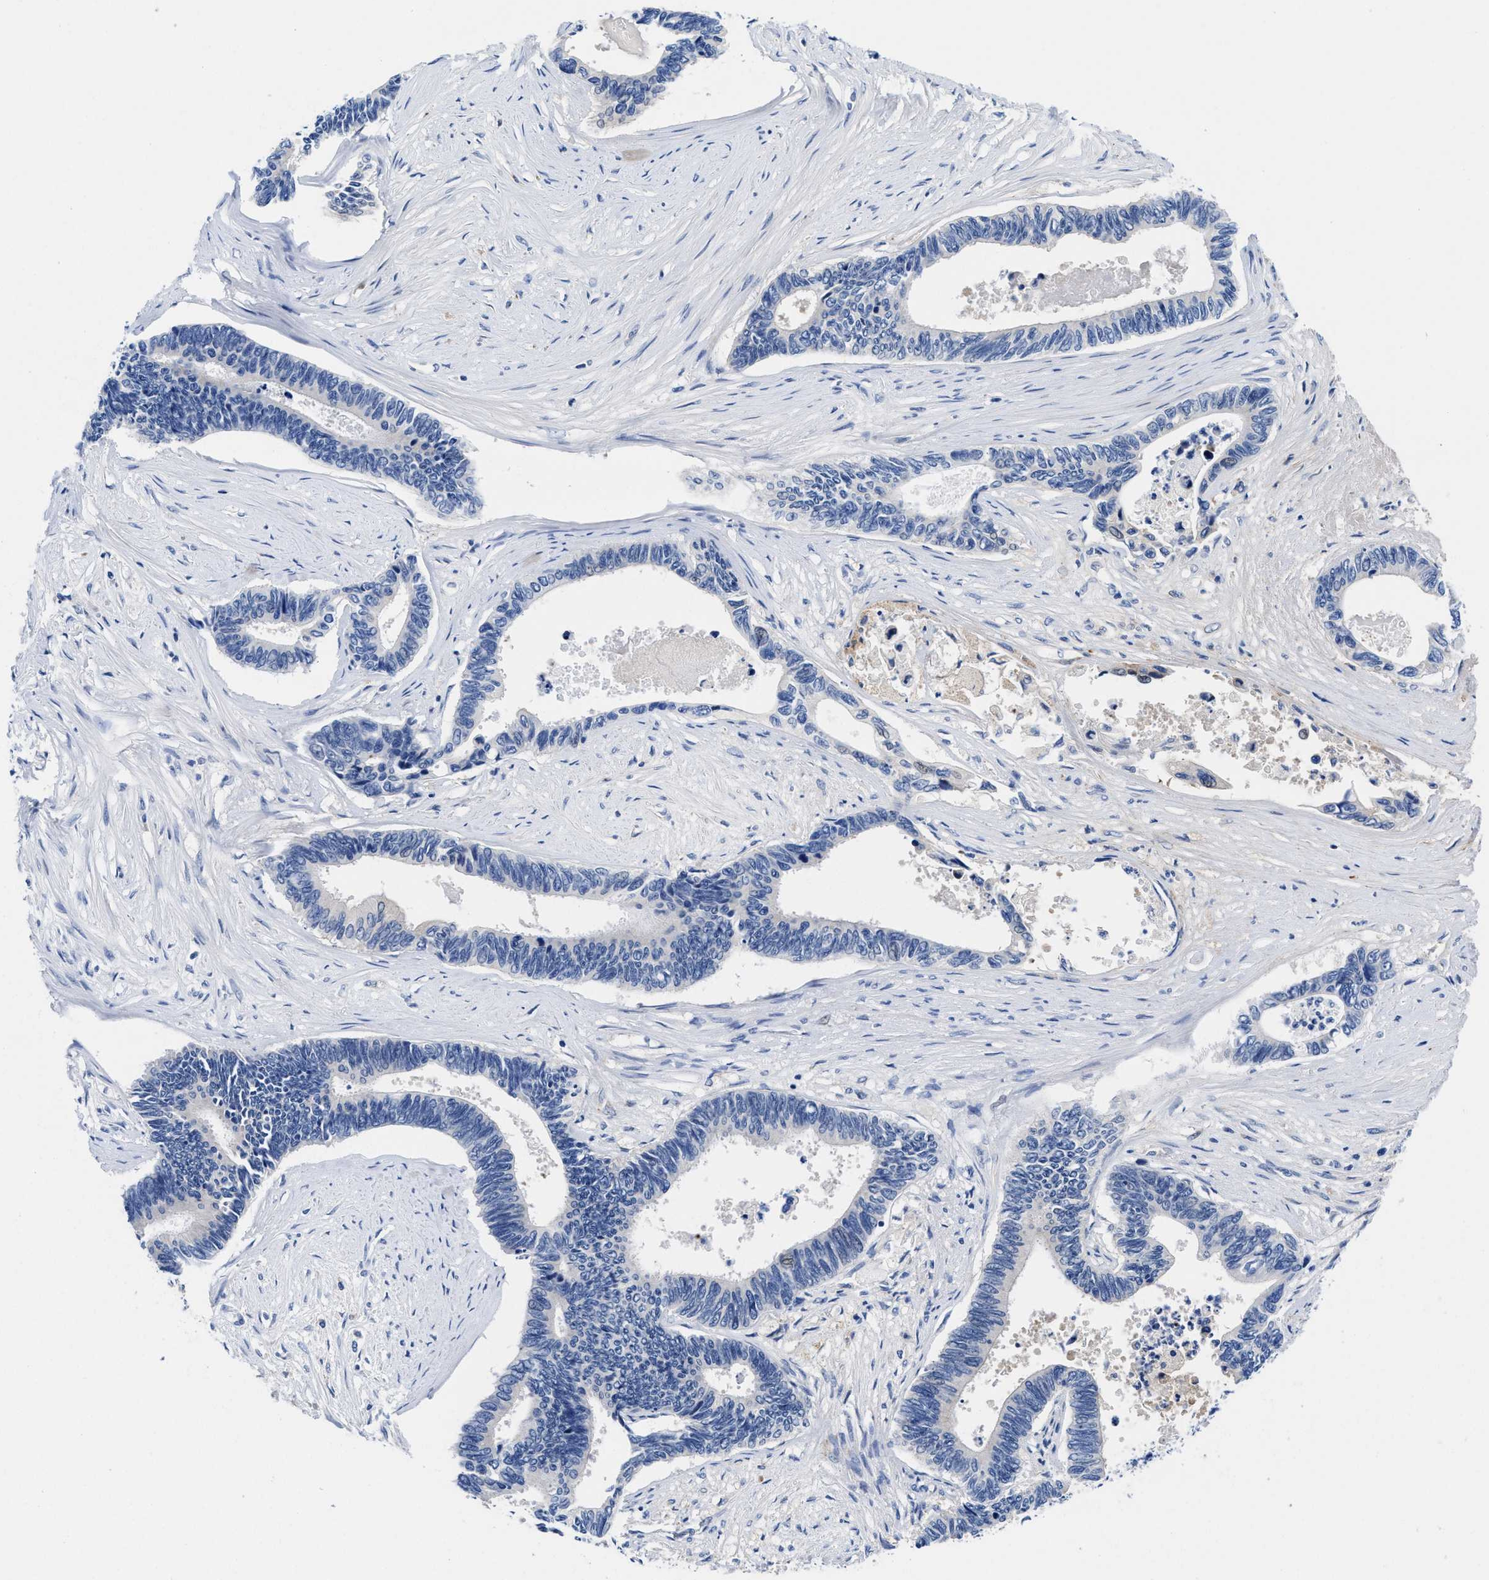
{"staining": {"intensity": "negative", "quantity": "none", "location": "none"}, "tissue": "pancreatic cancer", "cell_type": "Tumor cells", "image_type": "cancer", "snomed": [{"axis": "morphology", "description": "Adenocarcinoma, NOS"}, {"axis": "topography", "description": "Pancreas"}], "caption": "Micrograph shows no protein staining in tumor cells of pancreatic cancer (adenocarcinoma) tissue.", "gene": "DHRS13", "patient": {"sex": "female", "age": 70}}